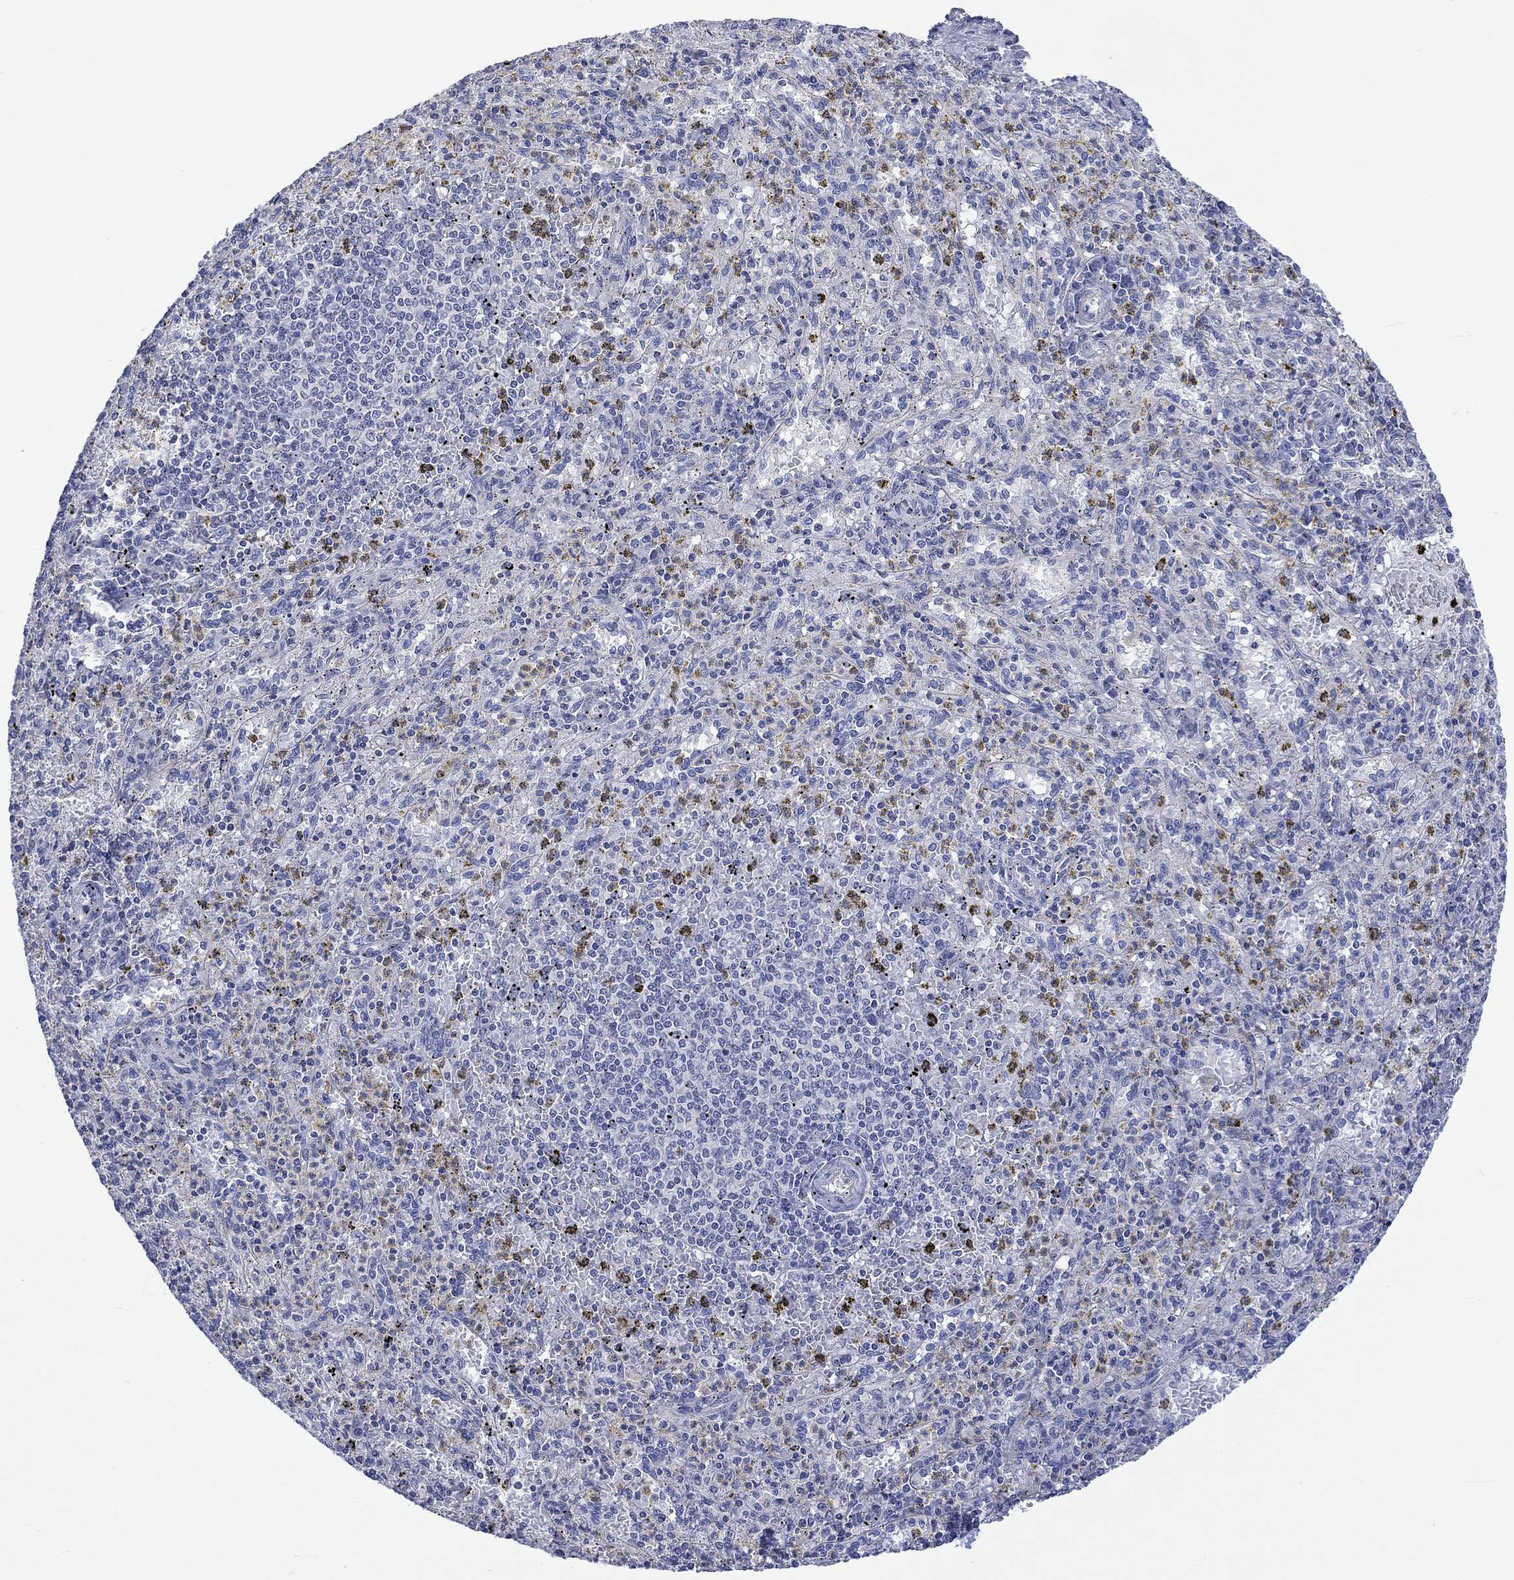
{"staining": {"intensity": "negative", "quantity": "none", "location": "none"}, "tissue": "spleen", "cell_type": "Cells in red pulp", "image_type": "normal", "snomed": [{"axis": "morphology", "description": "Normal tissue, NOS"}, {"axis": "topography", "description": "Spleen"}], "caption": "Immunohistochemical staining of normal human spleen exhibits no significant staining in cells in red pulp. (Stains: DAB immunohistochemistry with hematoxylin counter stain, Microscopy: brightfield microscopy at high magnification).", "gene": "AGRP", "patient": {"sex": "male", "age": 60}}